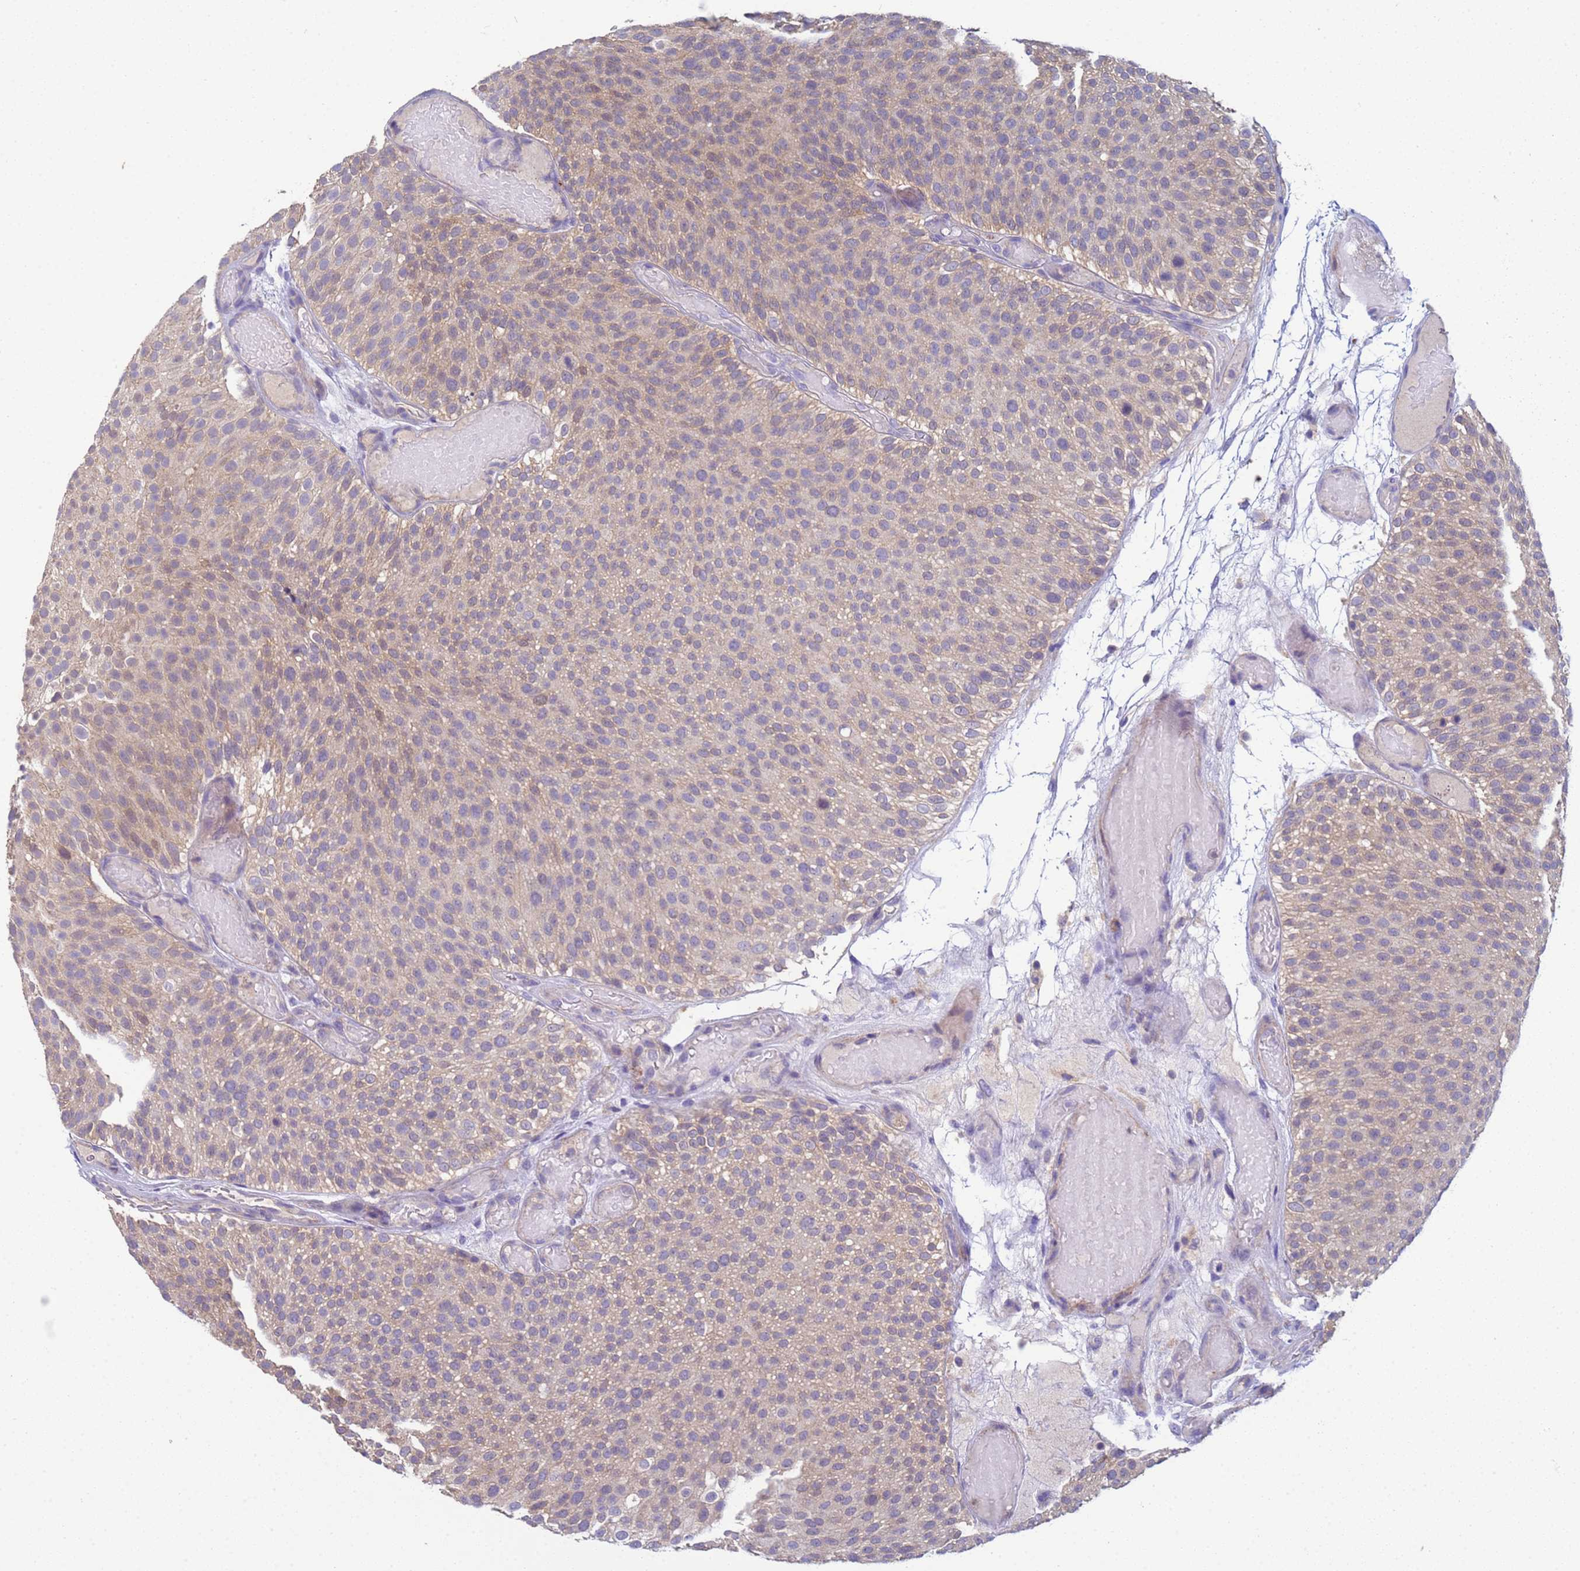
{"staining": {"intensity": "weak", "quantity": "25%-75%", "location": "cytoplasmic/membranous,nuclear"}, "tissue": "urothelial cancer", "cell_type": "Tumor cells", "image_type": "cancer", "snomed": [{"axis": "morphology", "description": "Urothelial carcinoma, Low grade"}, {"axis": "topography", "description": "Urinary bladder"}], "caption": "A micrograph of urothelial cancer stained for a protein demonstrates weak cytoplasmic/membranous and nuclear brown staining in tumor cells.", "gene": "KLHL13", "patient": {"sex": "male", "age": 78}}